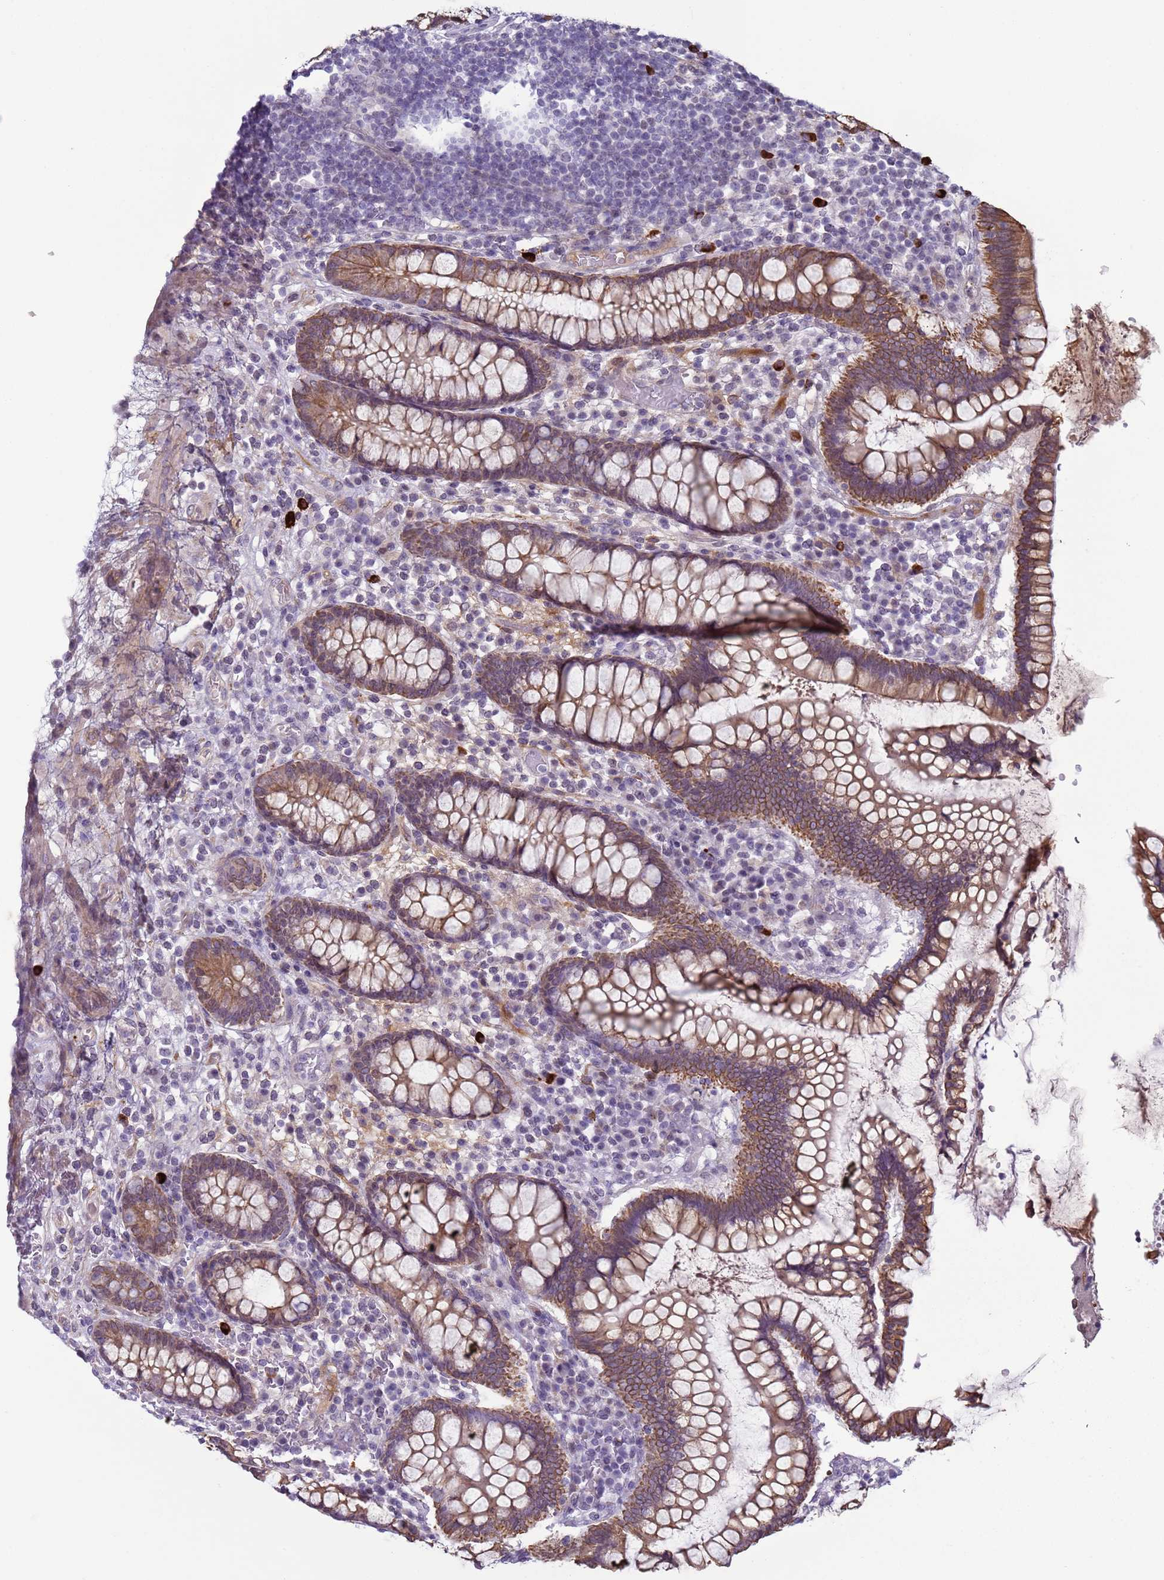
{"staining": {"intensity": "negative", "quantity": "none", "location": "none"}, "tissue": "colon", "cell_type": "Endothelial cells", "image_type": "normal", "snomed": [{"axis": "morphology", "description": "Normal tissue, NOS"}, {"axis": "topography", "description": "Colon"}], "caption": "Micrograph shows no protein expression in endothelial cells of unremarkable colon.", "gene": "NPAP1", "patient": {"sex": "female", "age": 79}}